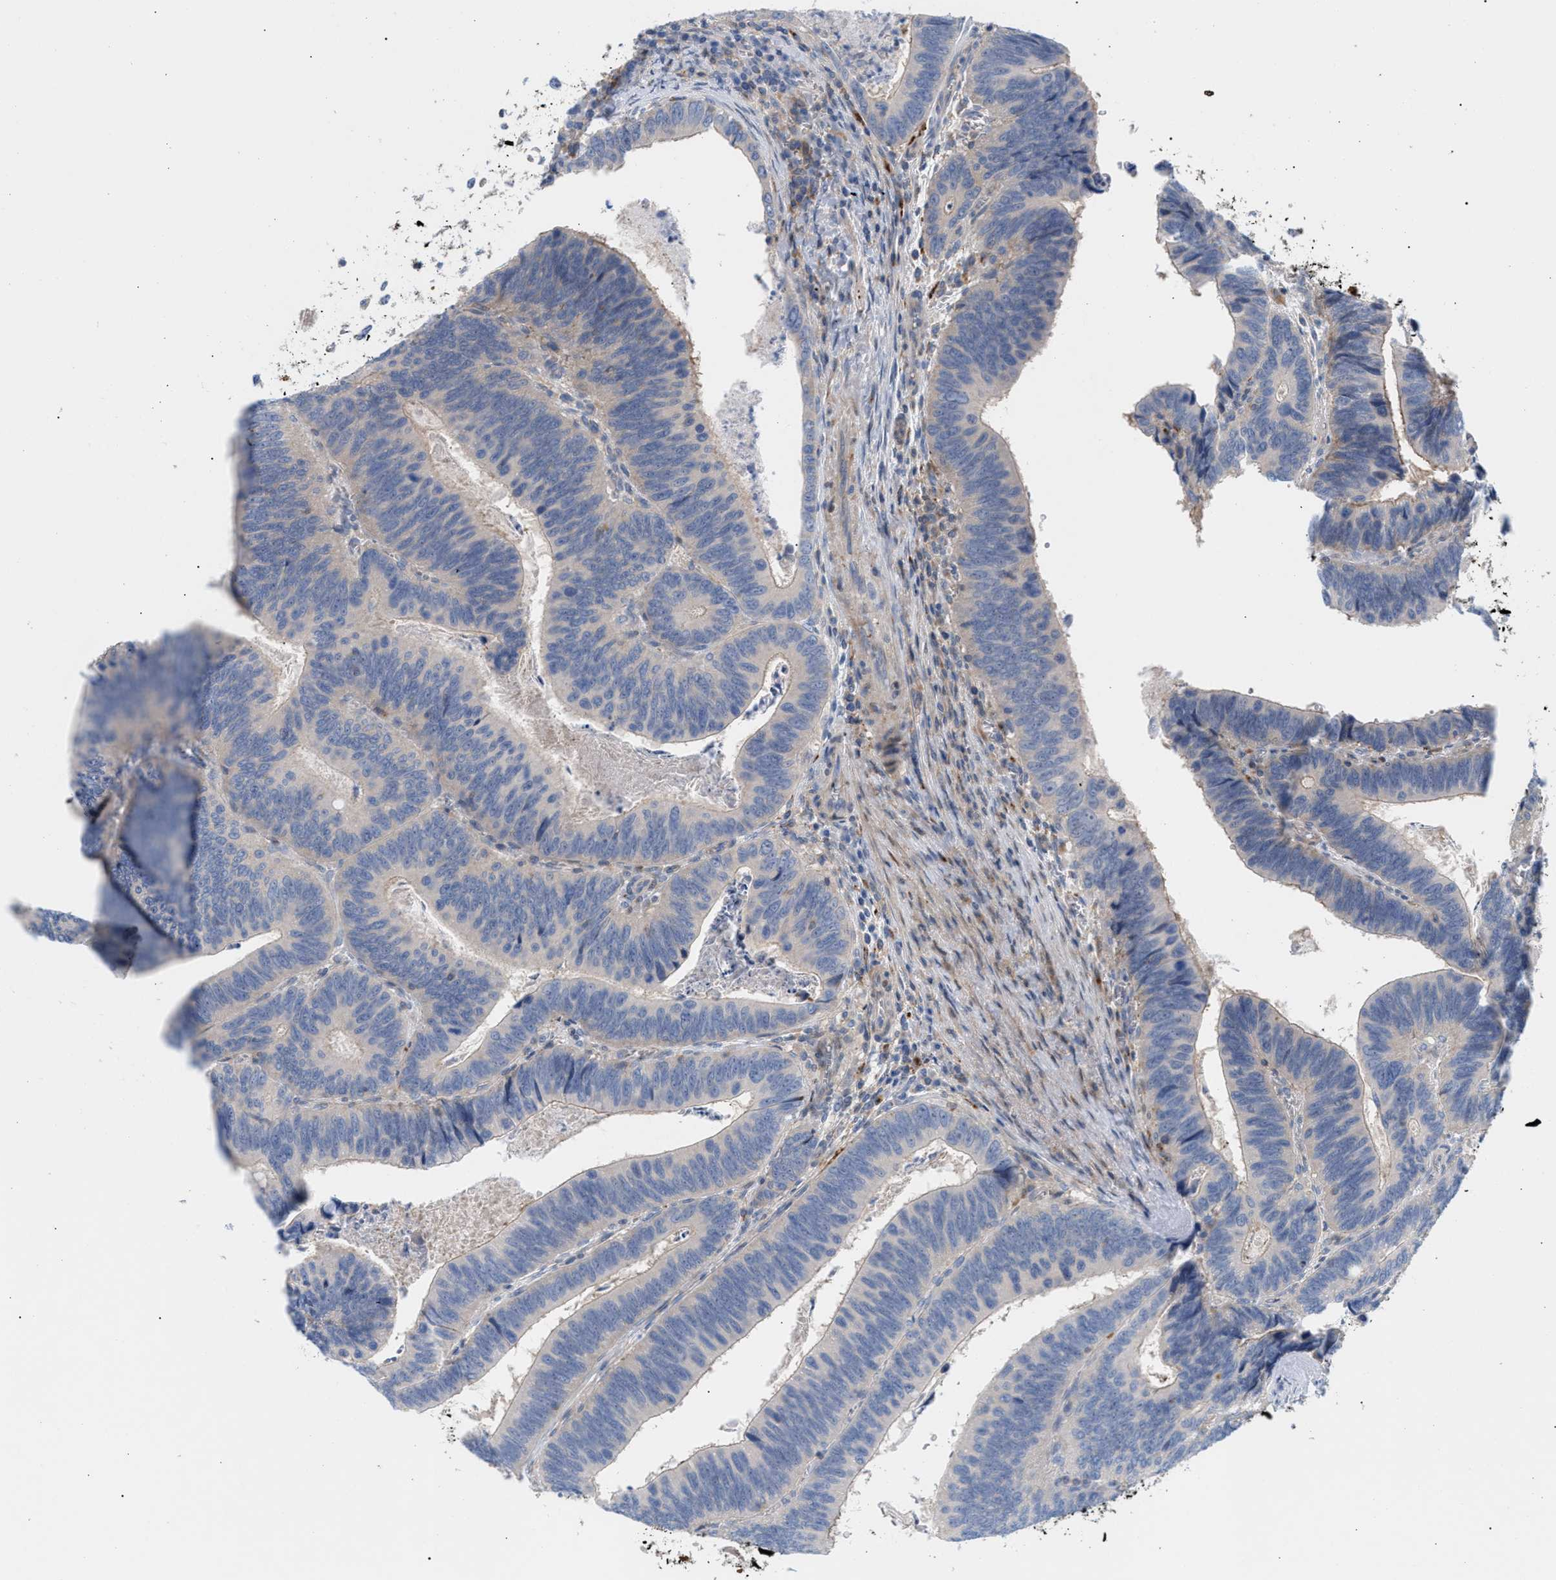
{"staining": {"intensity": "negative", "quantity": "none", "location": "none"}, "tissue": "colorectal cancer", "cell_type": "Tumor cells", "image_type": "cancer", "snomed": [{"axis": "morphology", "description": "Inflammation, NOS"}, {"axis": "morphology", "description": "Adenocarcinoma, NOS"}, {"axis": "topography", "description": "Colon"}], "caption": "Immunohistochemical staining of colorectal cancer (adenocarcinoma) demonstrates no significant positivity in tumor cells. Nuclei are stained in blue.", "gene": "MBTD1", "patient": {"sex": "male", "age": 72}}